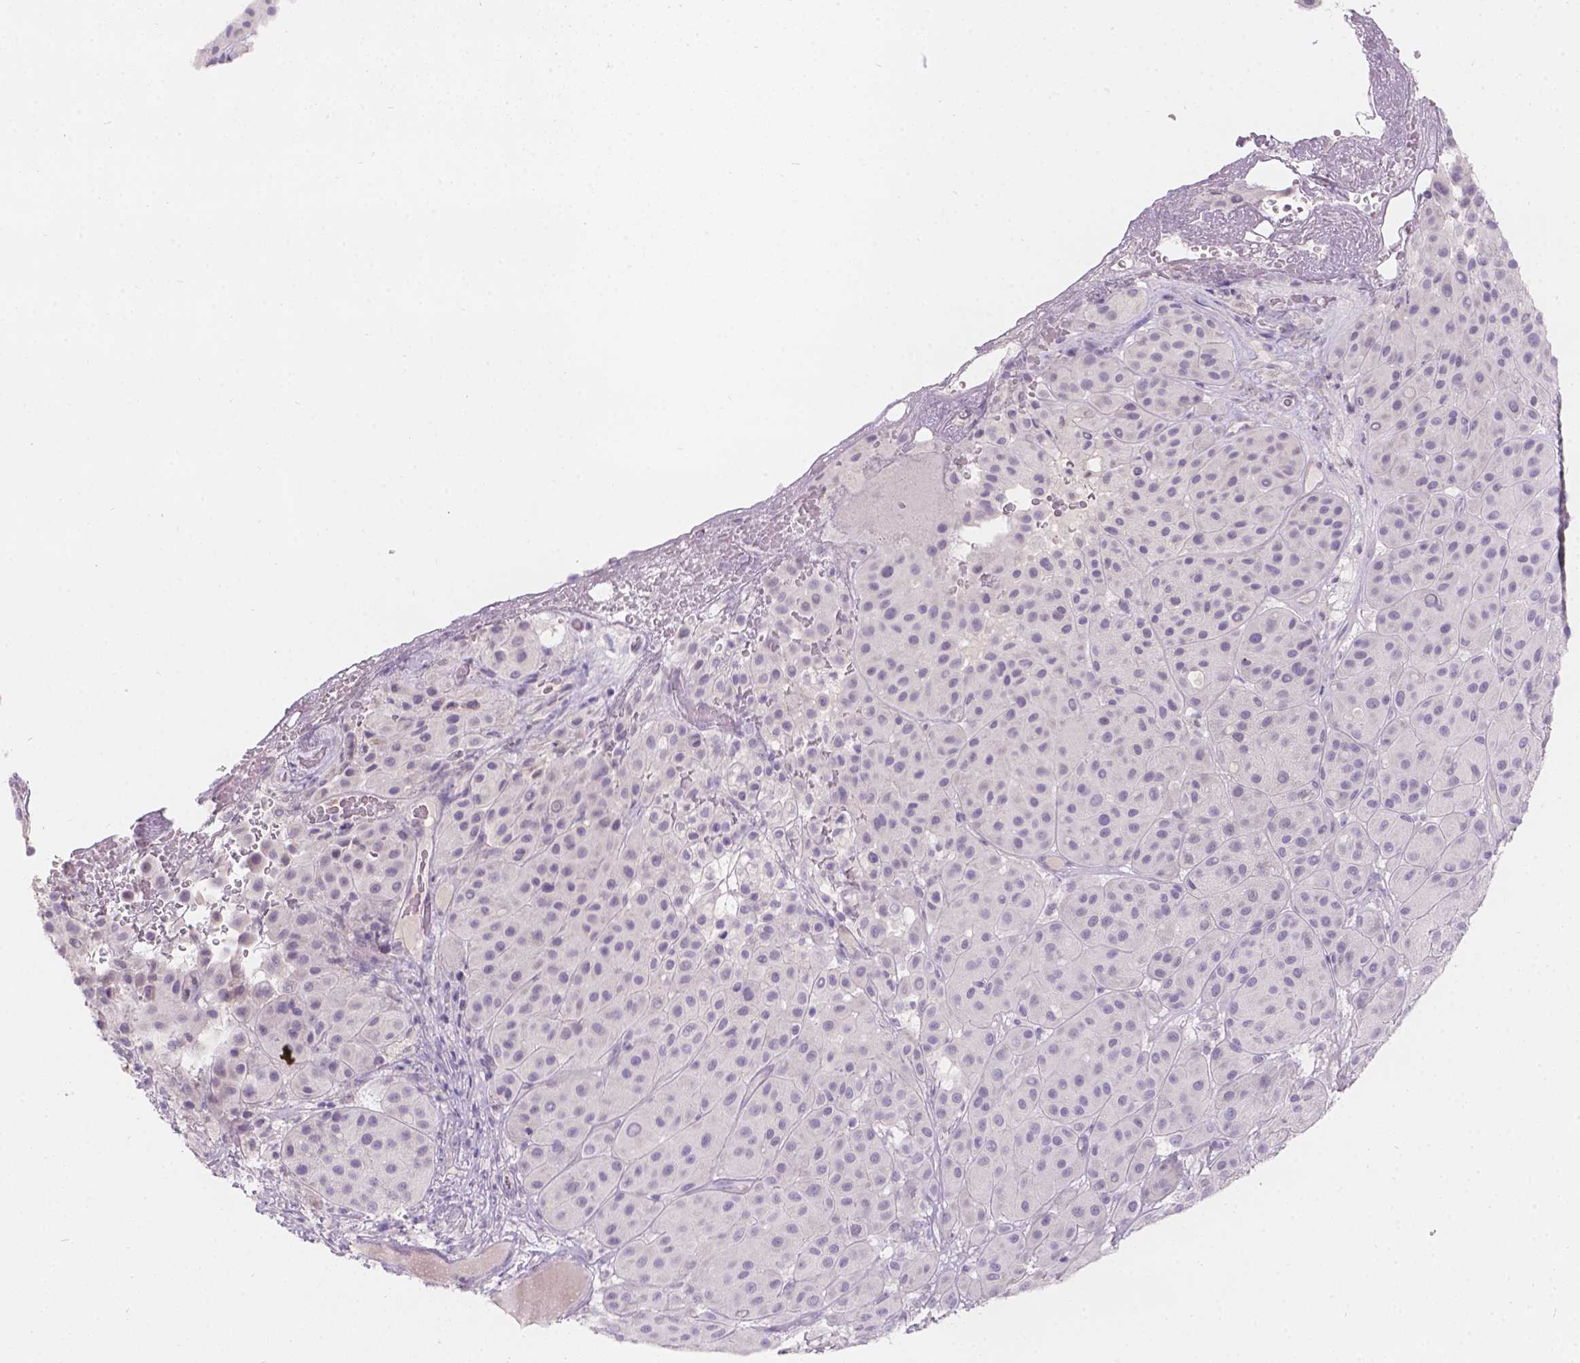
{"staining": {"intensity": "negative", "quantity": "none", "location": "none"}, "tissue": "melanoma", "cell_type": "Tumor cells", "image_type": "cancer", "snomed": [{"axis": "morphology", "description": "Malignant melanoma, Metastatic site"}, {"axis": "topography", "description": "Smooth muscle"}], "caption": "Human malignant melanoma (metastatic site) stained for a protein using immunohistochemistry (IHC) demonstrates no positivity in tumor cells.", "gene": "HTN3", "patient": {"sex": "male", "age": 41}}